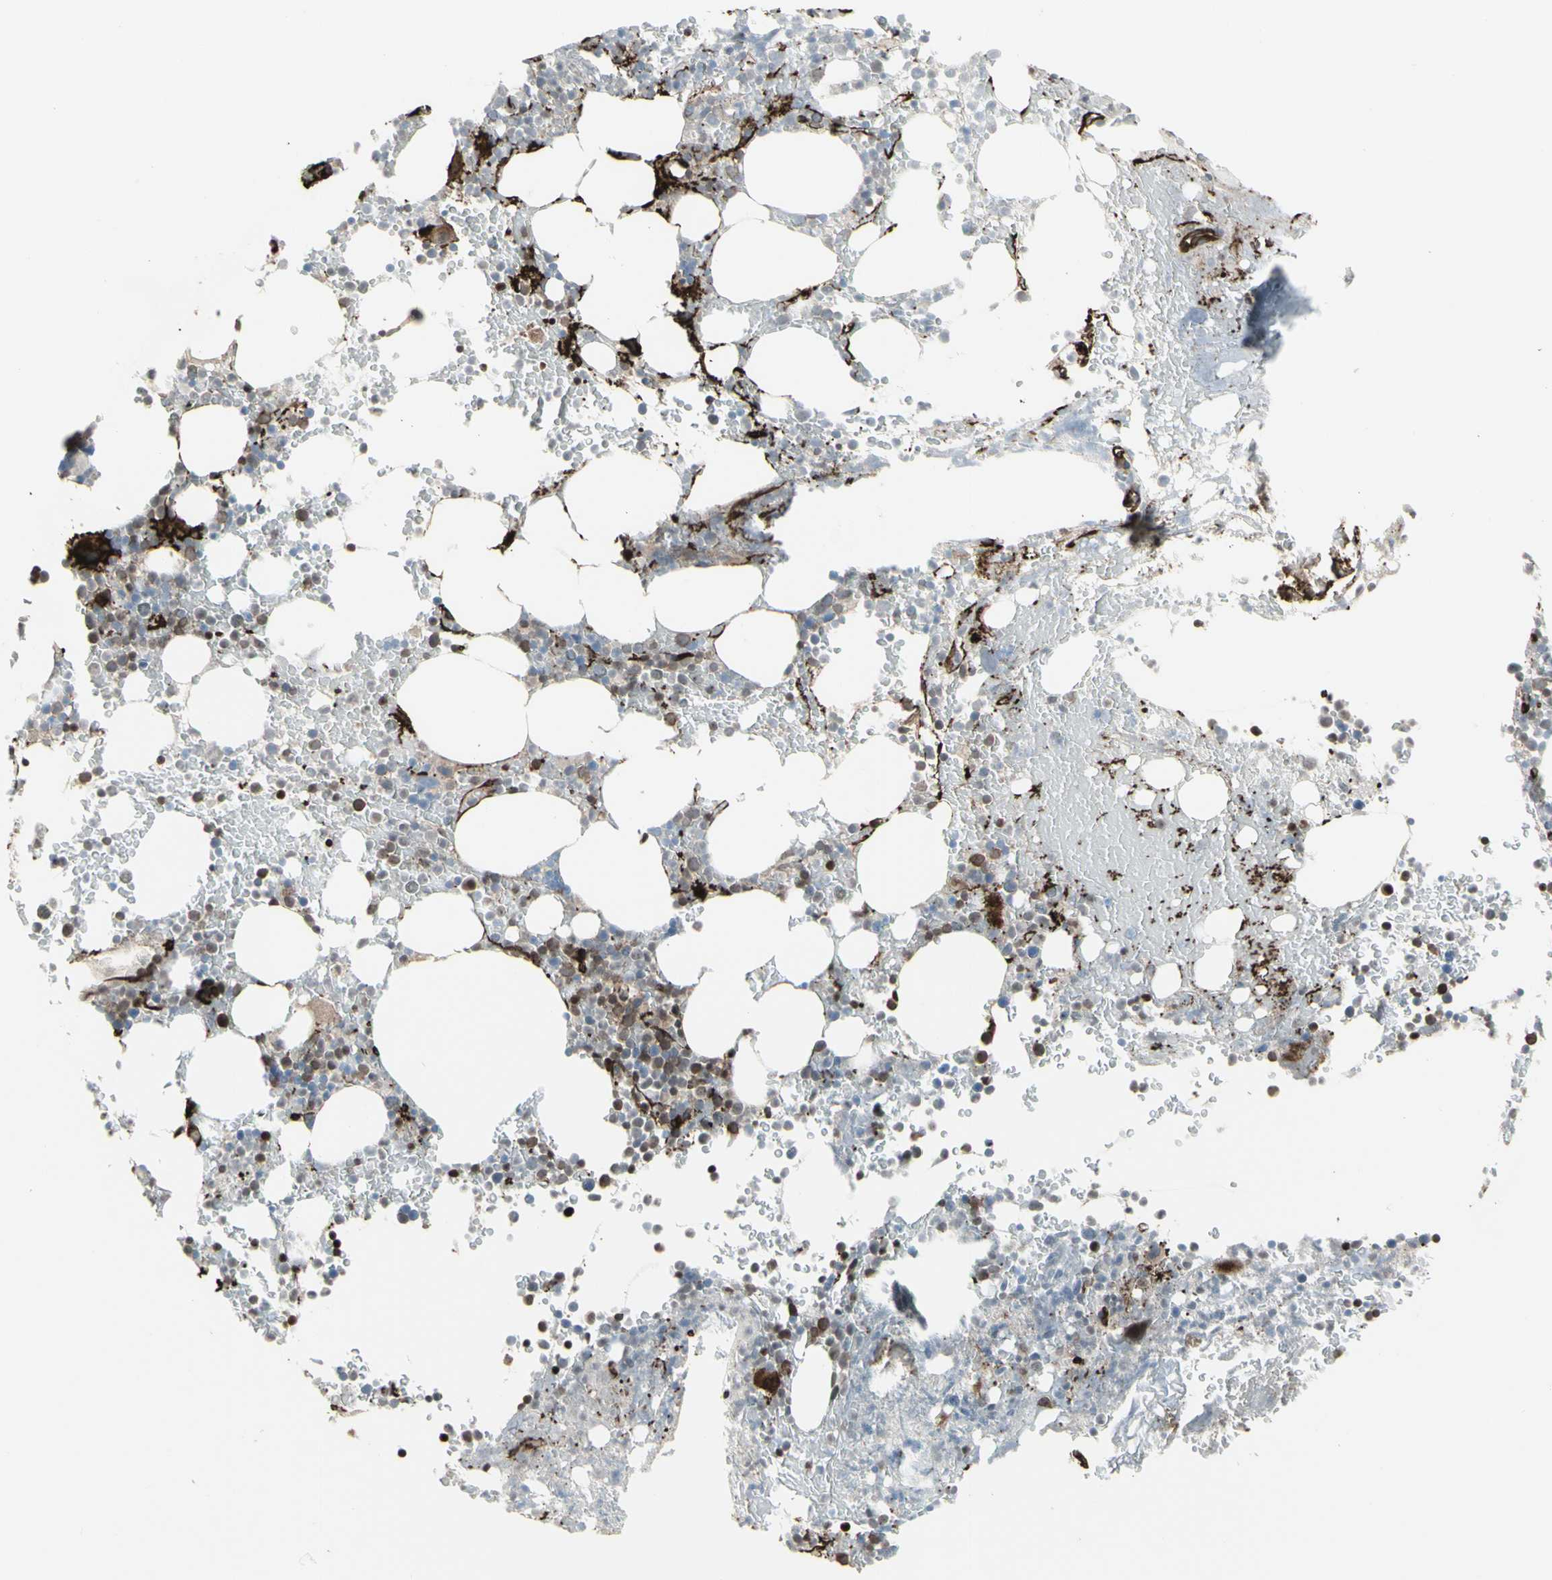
{"staining": {"intensity": "moderate", "quantity": "25%-75%", "location": "cytoplasmic/membranous,nuclear"}, "tissue": "bone marrow", "cell_type": "Hematopoietic cells", "image_type": "normal", "snomed": [{"axis": "morphology", "description": "Normal tissue, NOS"}, {"axis": "topography", "description": "Bone marrow"}], "caption": "Immunohistochemistry staining of benign bone marrow, which exhibits medium levels of moderate cytoplasmic/membranous,nuclear positivity in about 25%-75% of hematopoietic cells indicating moderate cytoplasmic/membranous,nuclear protein positivity. The staining was performed using DAB (brown) for protein detection and nuclei were counterstained in hematoxylin (blue).", "gene": "DTX3L", "patient": {"sex": "female", "age": 66}}